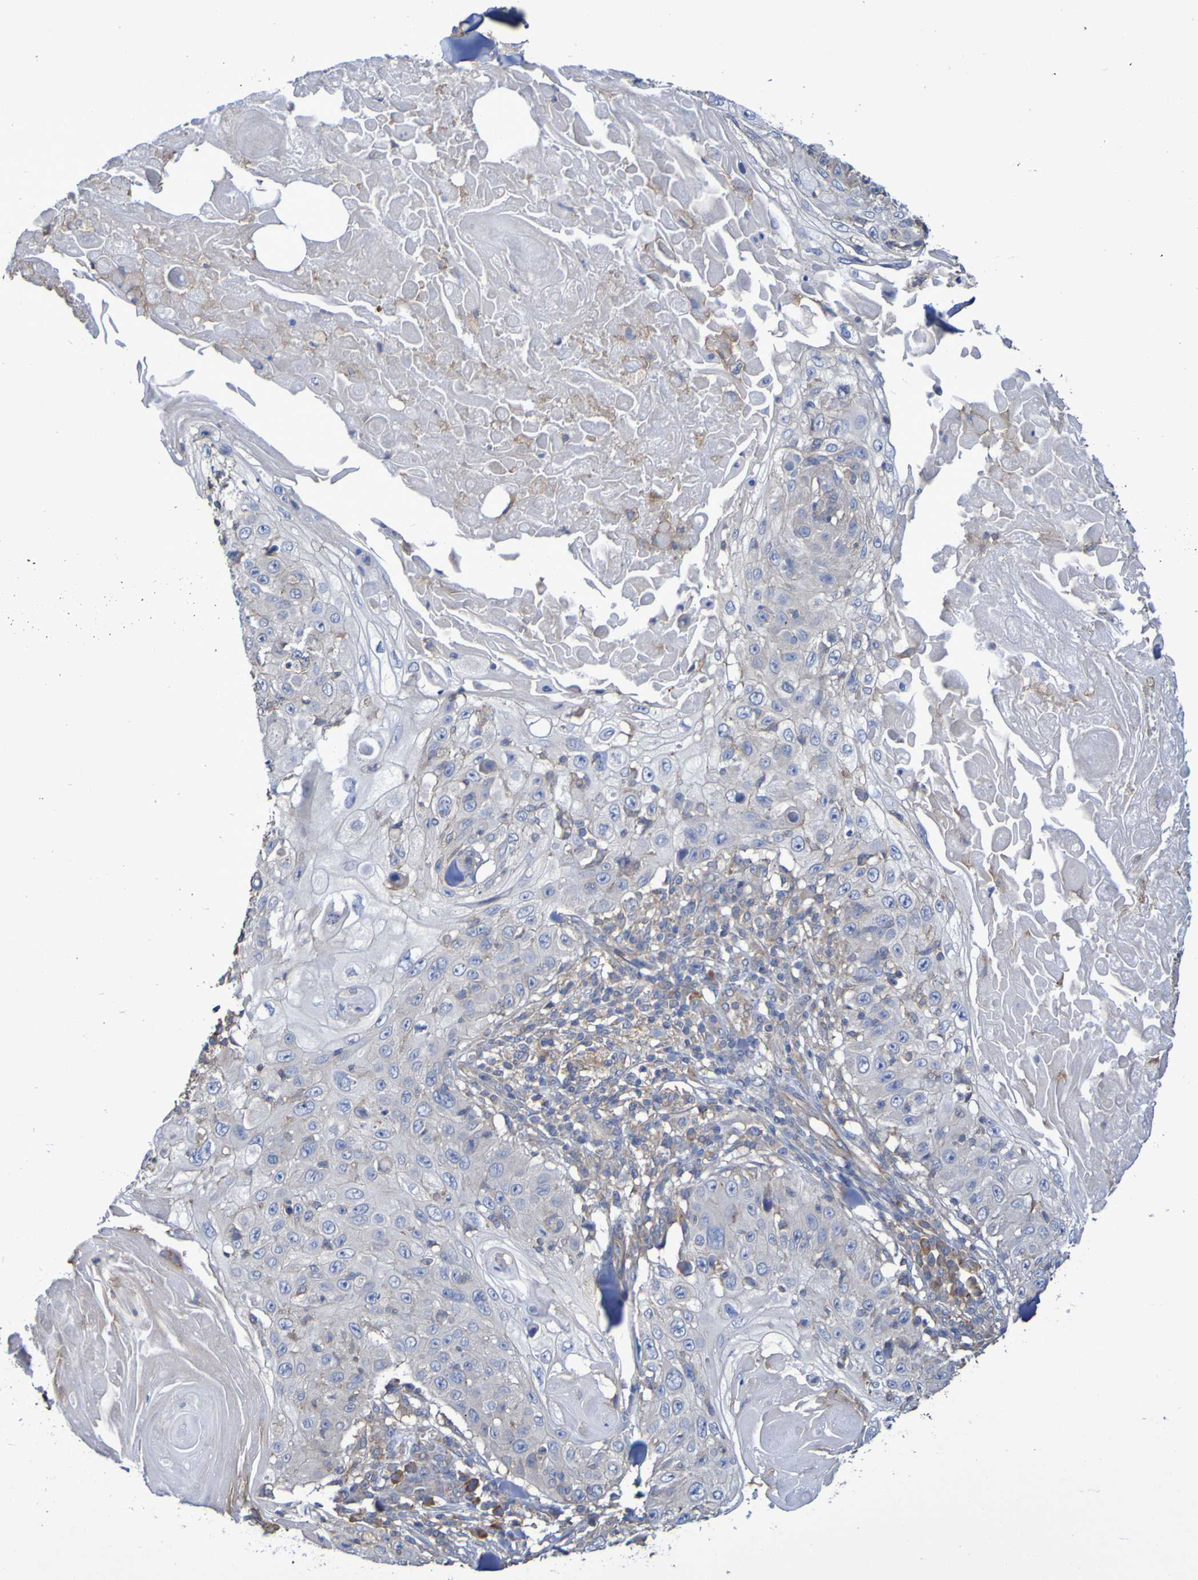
{"staining": {"intensity": "negative", "quantity": "none", "location": "none"}, "tissue": "skin cancer", "cell_type": "Tumor cells", "image_type": "cancer", "snomed": [{"axis": "morphology", "description": "Squamous cell carcinoma, NOS"}, {"axis": "topography", "description": "Skin"}], "caption": "The image exhibits no significant staining in tumor cells of skin cancer (squamous cell carcinoma).", "gene": "SYNJ1", "patient": {"sex": "male", "age": 86}}